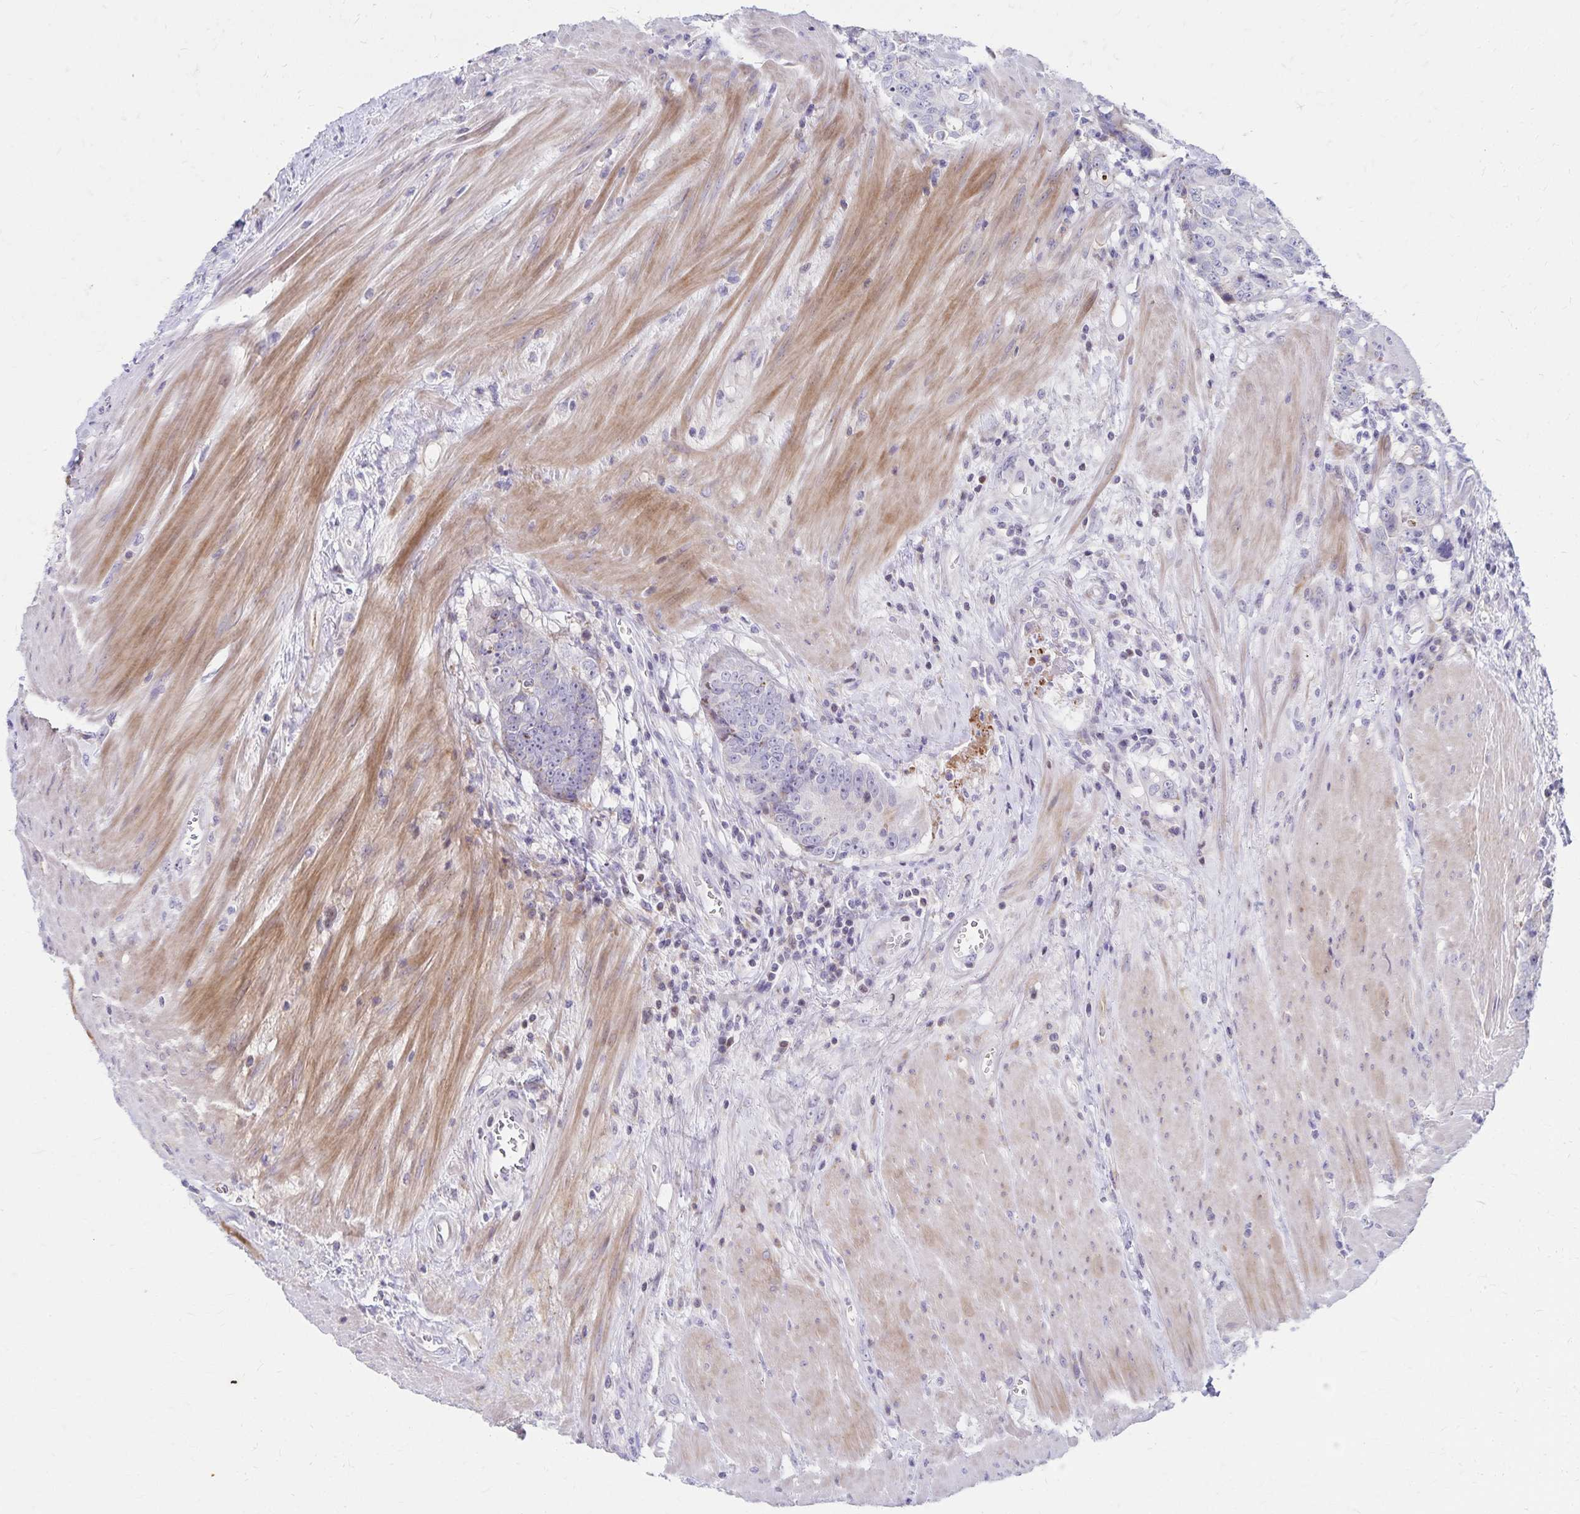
{"staining": {"intensity": "negative", "quantity": "none", "location": "none"}, "tissue": "colorectal cancer", "cell_type": "Tumor cells", "image_type": "cancer", "snomed": [{"axis": "morphology", "description": "Adenocarcinoma, NOS"}, {"axis": "topography", "description": "Rectum"}], "caption": "The micrograph demonstrates no staining of tumor cells in colorectal cancer.", "gene": "NECAP1", "patient": {"sex": "female", "age": 62}}